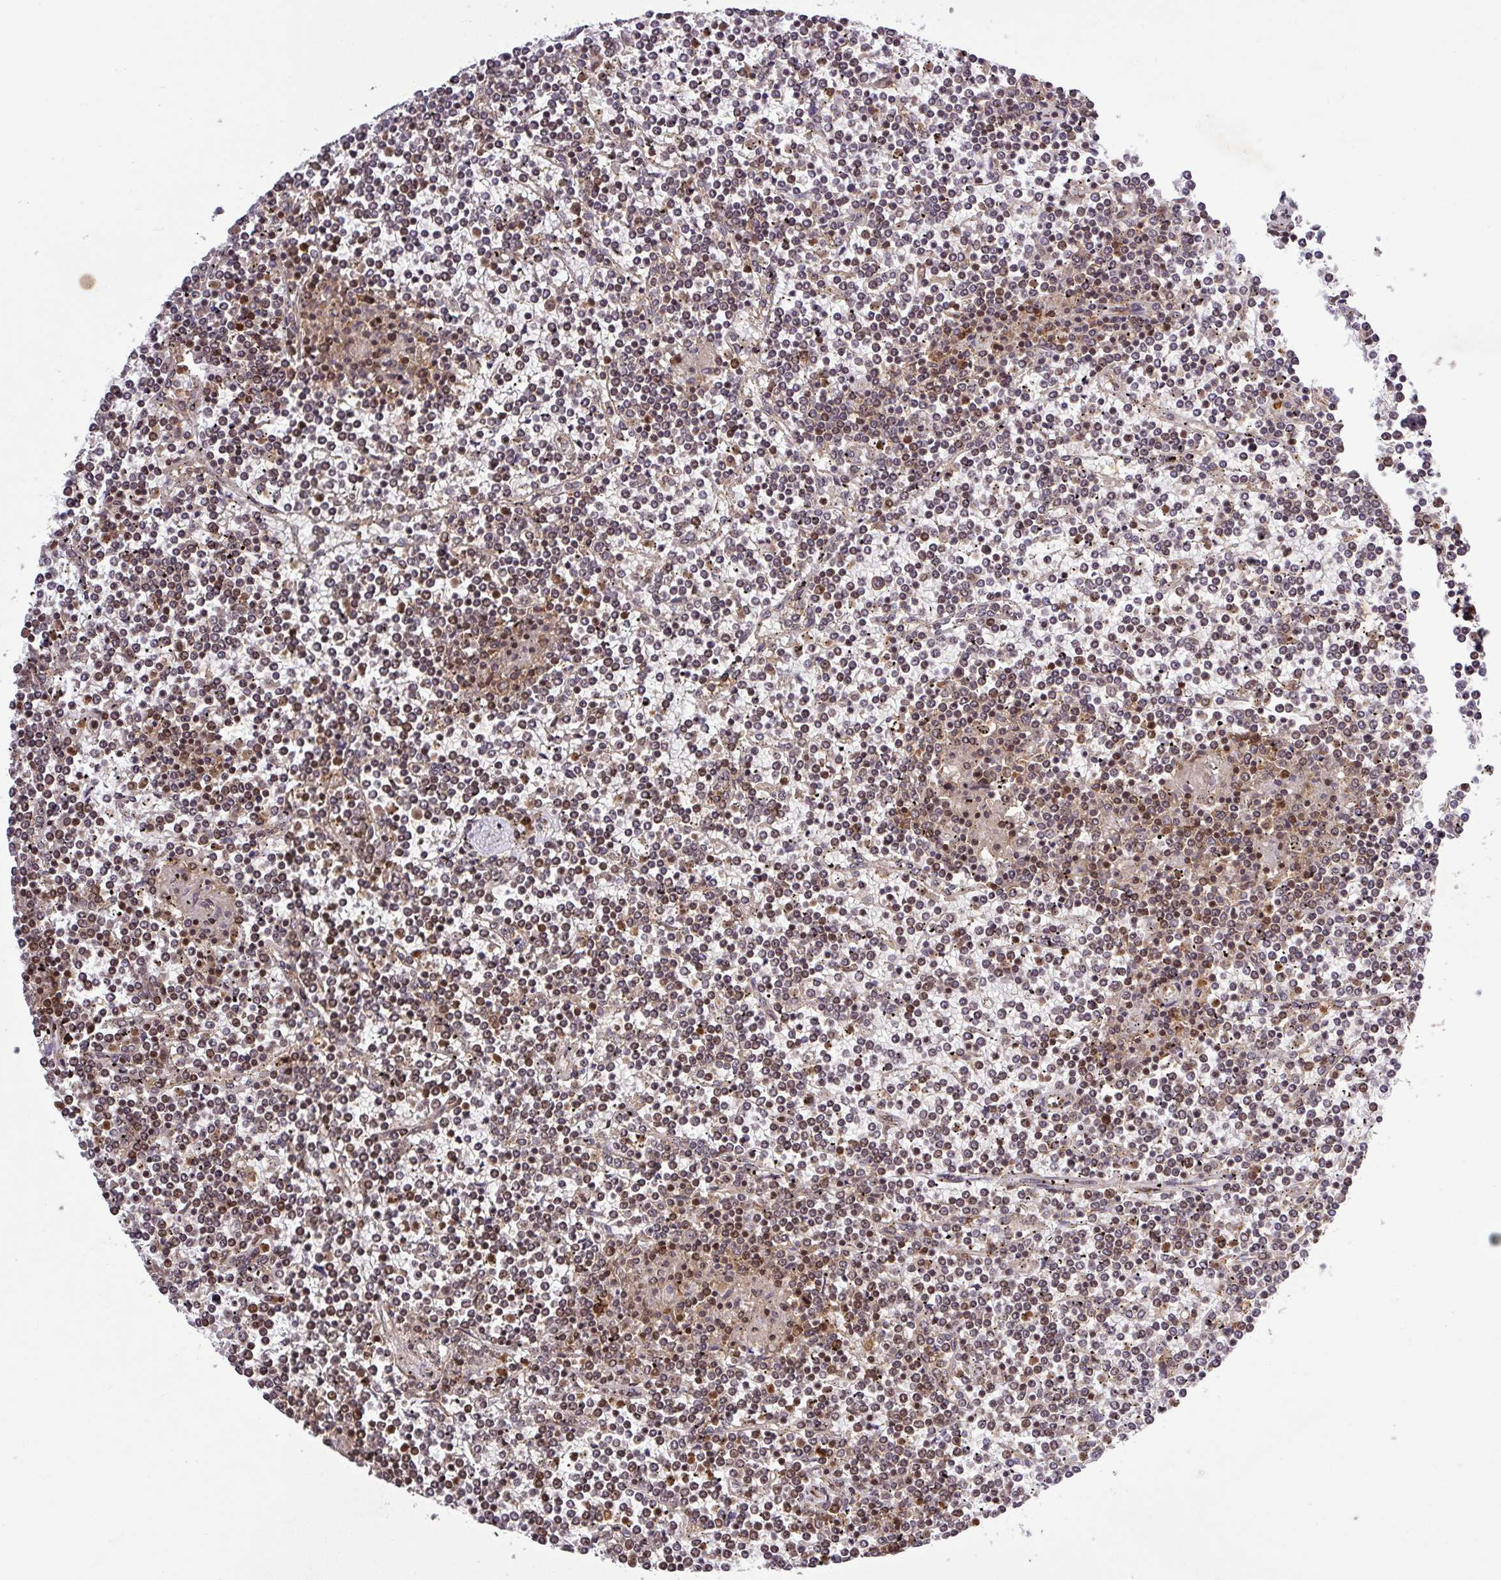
{"staining": {"intensity": "moderate", "quantity": ">75%", "location": "nuclear"}, "tissue": "lymphoma", "cell_type": "Tumor cells", "image_type": "cancer", "snomed": [{"axis": "morphology", "description": "Malignant lymphoma, non-Hodgkin's type, Low grade"}, {"axis": "topography", "description": "Spleen"}], "caption": "A micrograph of malignant lymphoma, non-Hodgkin's type (low-grade) stained for a protein shows moderate nuclear brown staining in tumor cells. Nuclei are stained in blue.", "gene": "LRRC74B", "patient": {"sex": "female", "age": 19}}